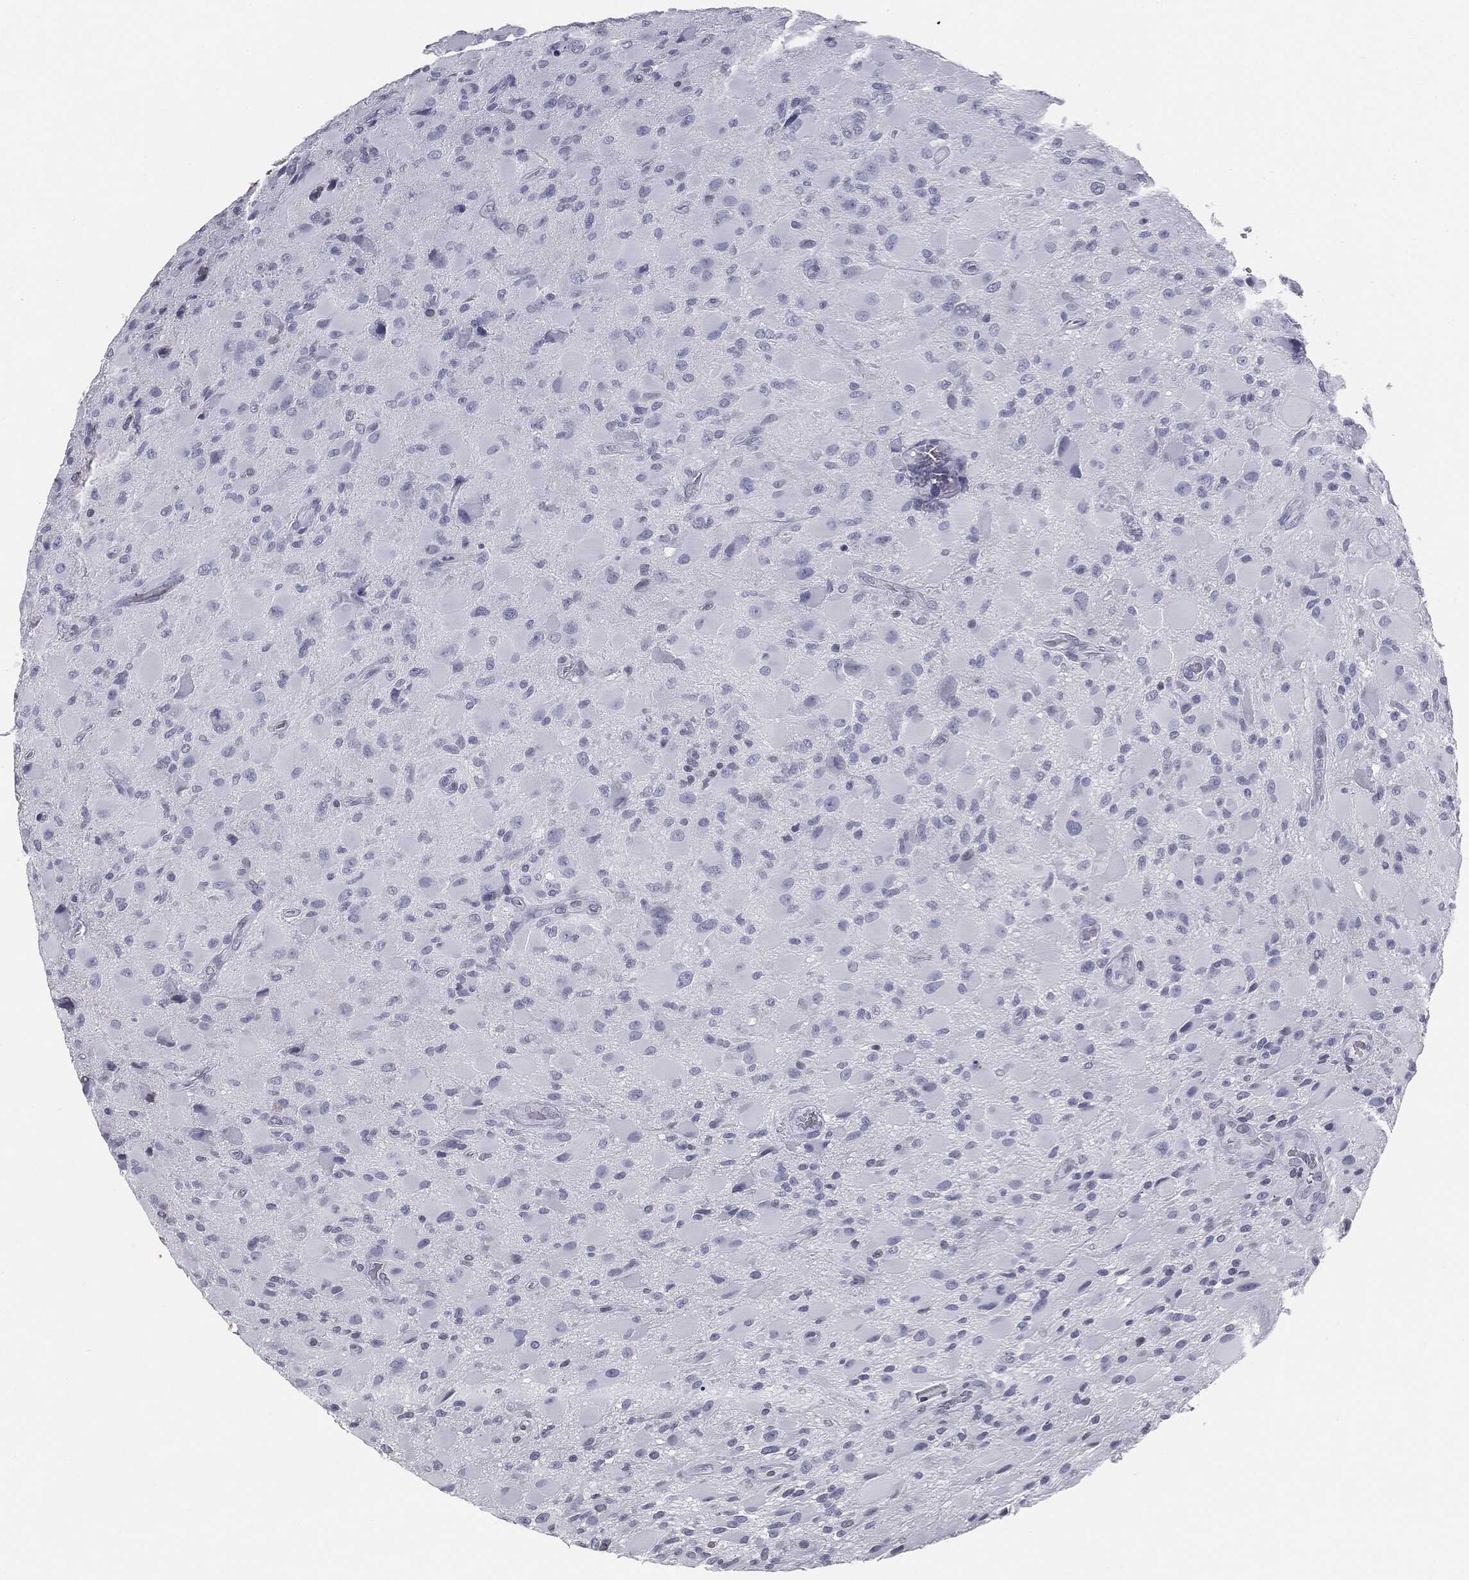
{"staining": {"intensity": "negative", "quantity": "none", "location": "none"}, "tissue": "glioma", "cell_type": "Tumor cells", "image_type": "cancer", "snomed": [{"axis": "morphology", "description": "Glioma, malignant, High grade"}, {"axis": "topography", "description": "Cerebral cortex"}], "caption": "Protein analysis of glioma shows no significant positivity in tumor cells.", "gene": "ALDOB", "patient": {"sex": "male", "age": 35}}